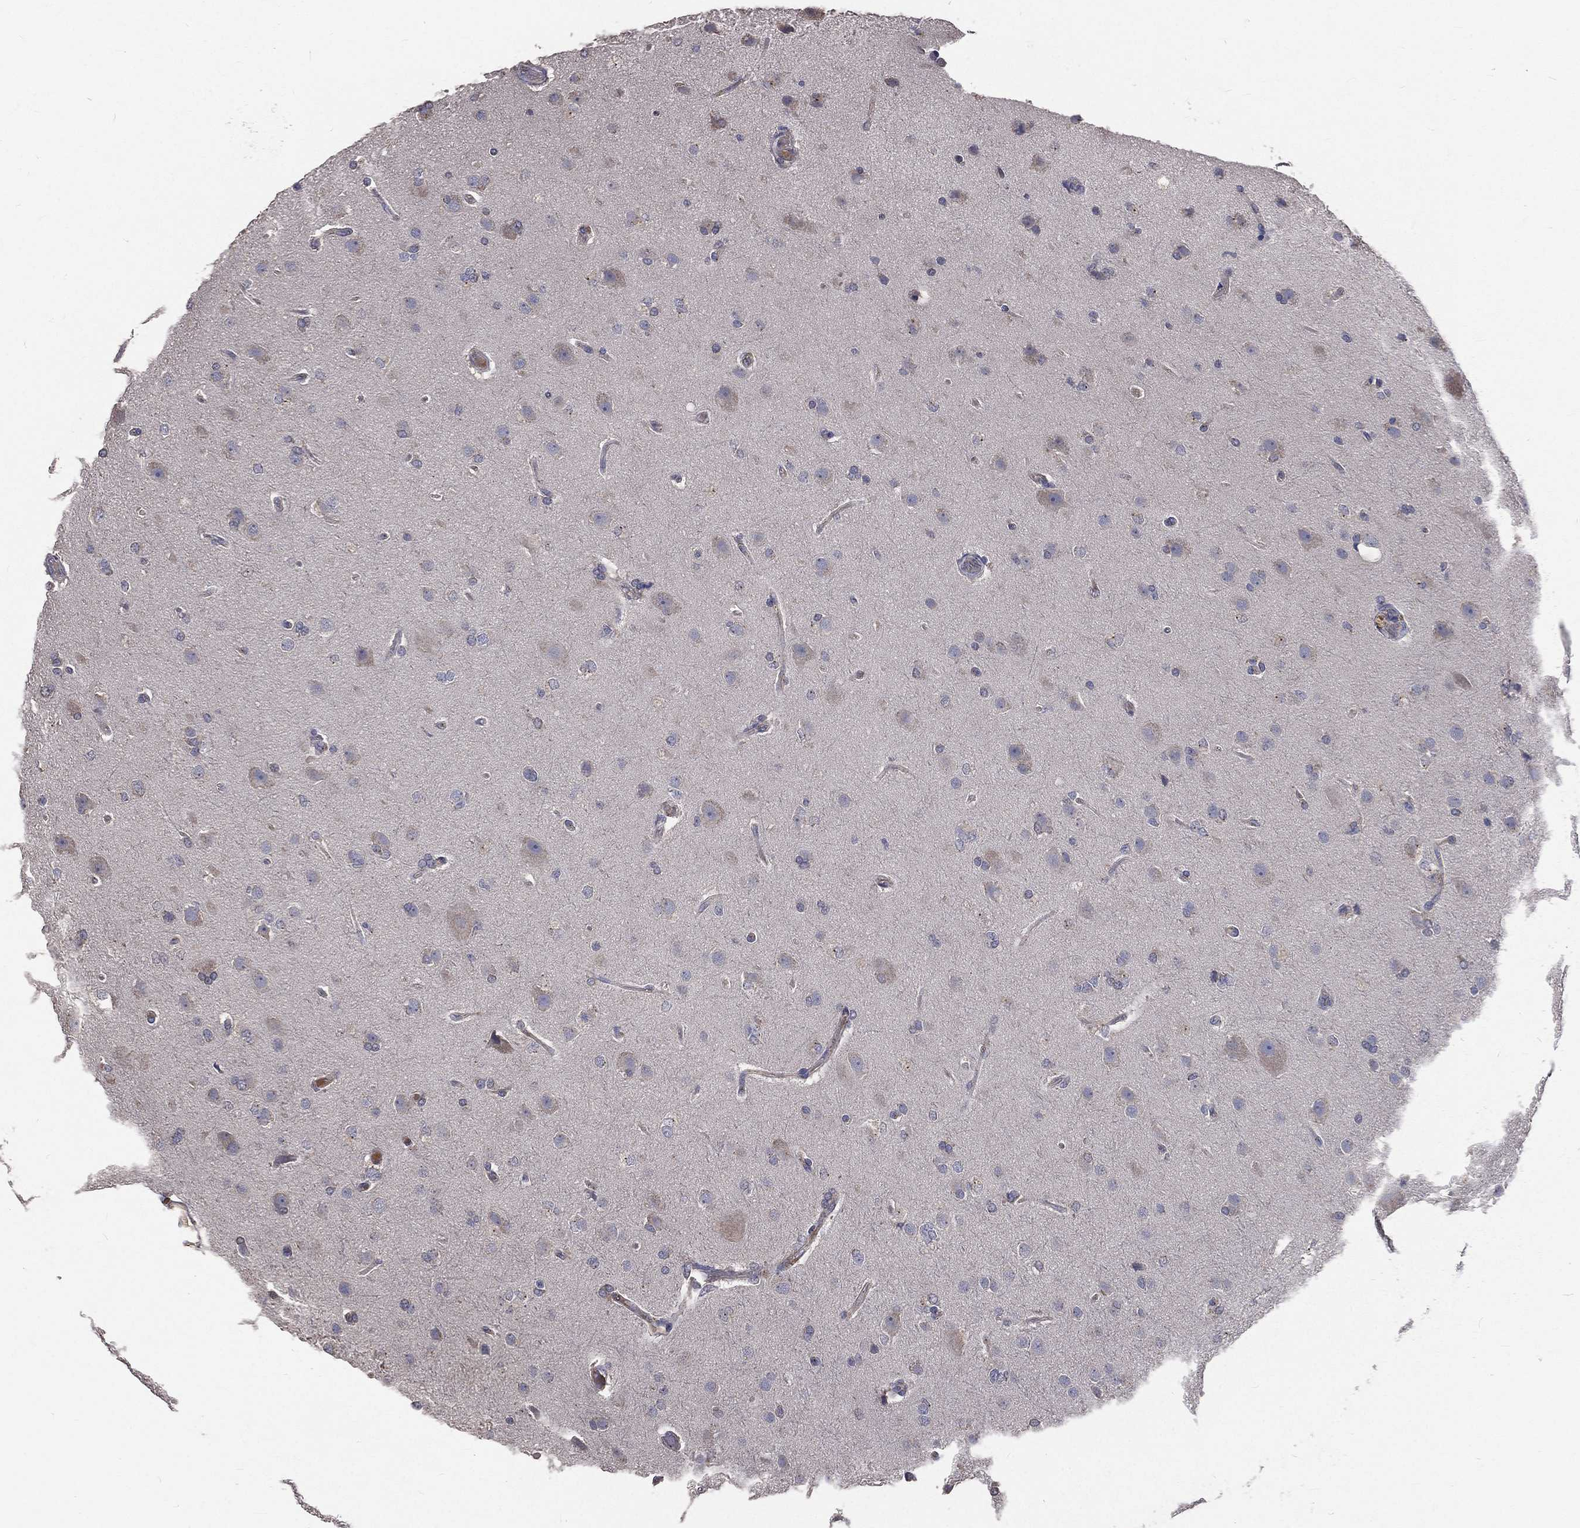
{"staining": {"intensity": "negative", "quantity": "none", "location": "none"}, "tissue": "glioma", "cell_type": "Tumor cells", "image_type": "cancer", "snomed": [{"axis": "morphology", "description": "Glioma, malignant, High grade"}, {"axis": "topography", "description": "Brain"}], "caption": "Tumor cells show no significant protein positivity in malignant glioma (high-grade).", "gene": "CROCC", "patient": {"sex": "male", "age": 68}}